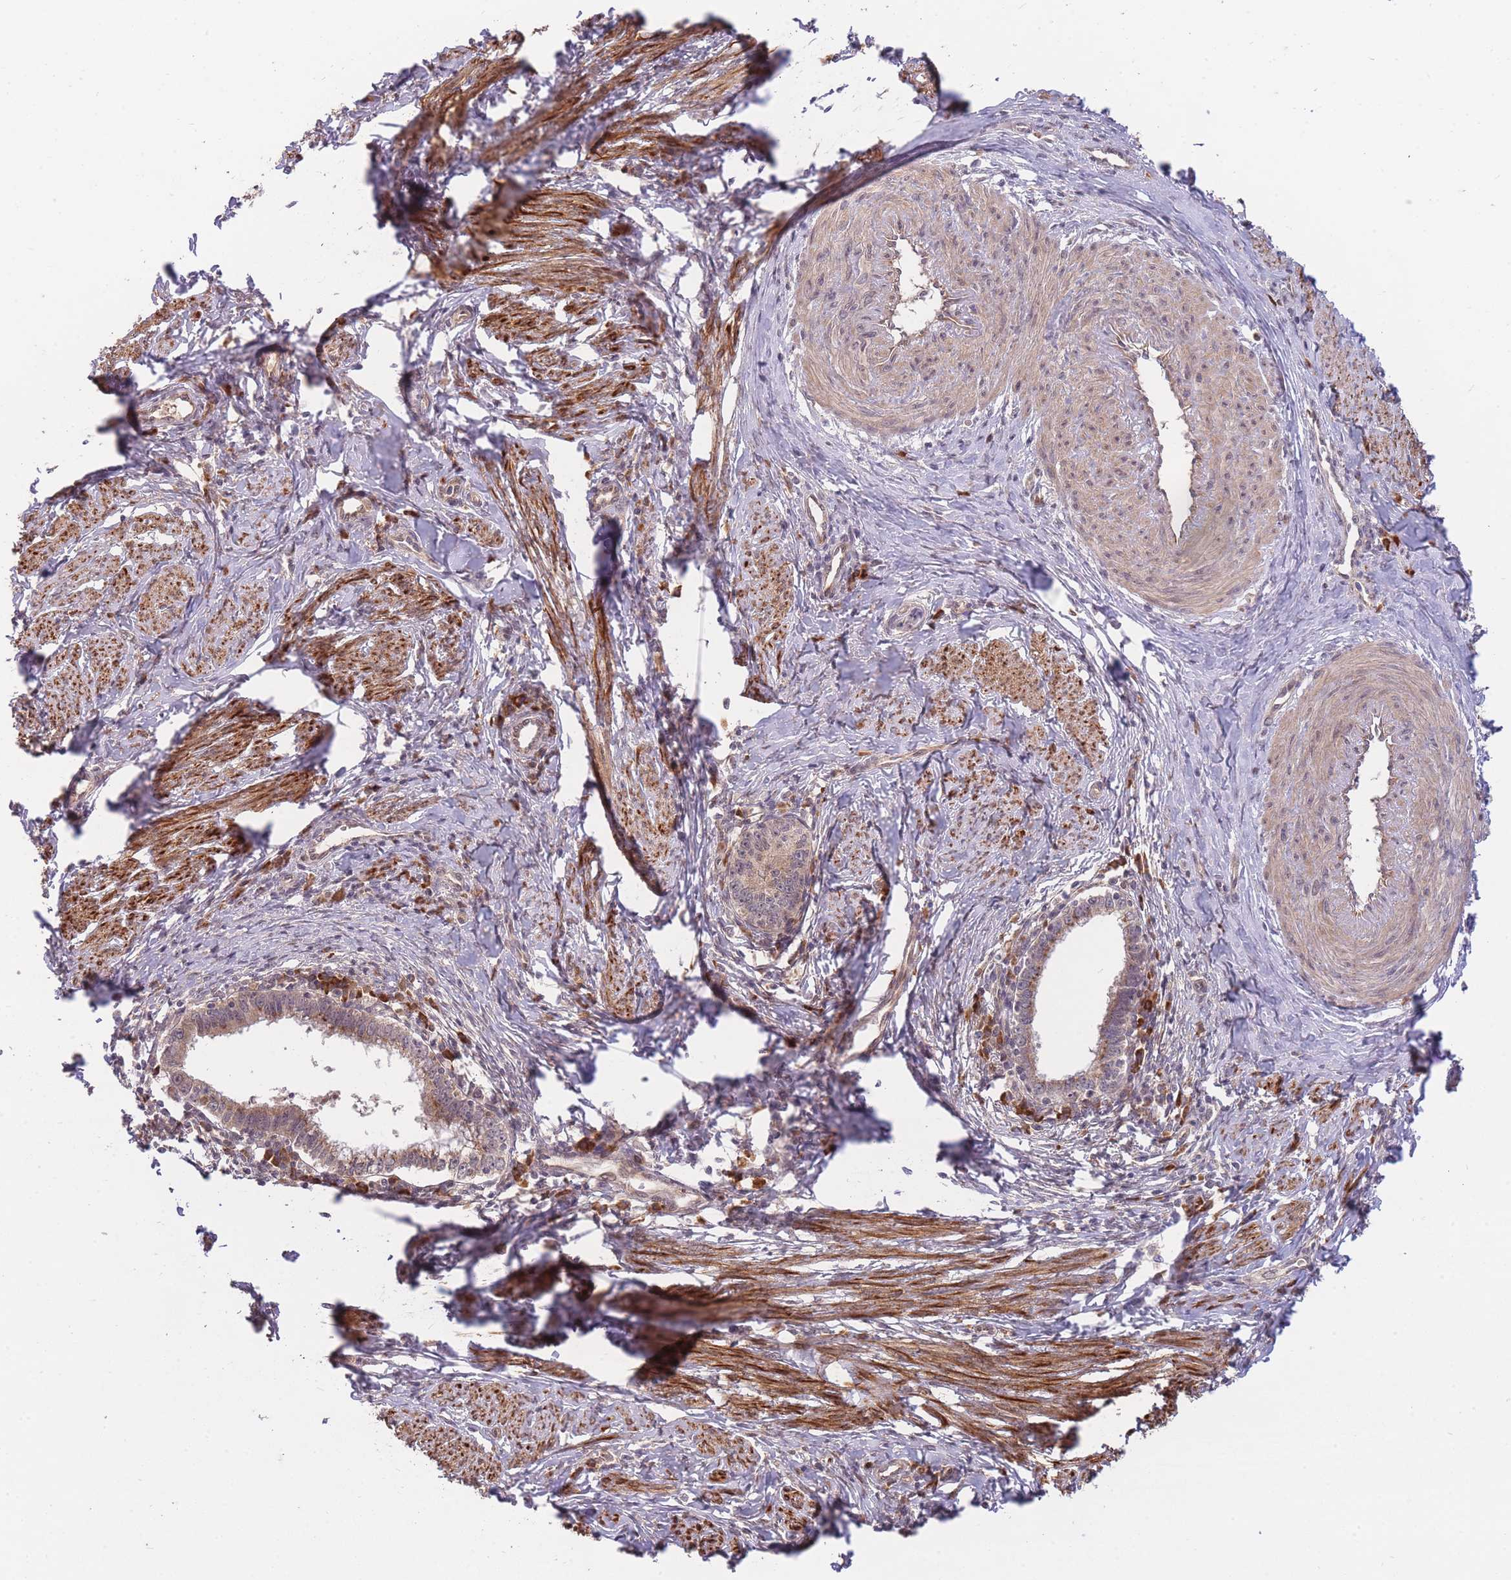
{"staining": {"intensity": "weak", "quantity": ">75%", "location": "cytoplasmic/membranous"}, "tissue": "cervical cancer", "cell_type": "Tumor cells", "image_type": "cancer", "snomed": [{"axis": "morphology", "description": "Adenocarcinoma, NOS"}, {"axis": "topography", "description": "Cervix"}], "caption": "The histopathology image demonstrates immunohistochemical staining of adenocarcinoma (cervical). There is weak cytoplasmic/membranous positivity is seen in about >75% of tumor cells.", "gene": "SMC6", "patient": {"sex": "female", "age": 36}}